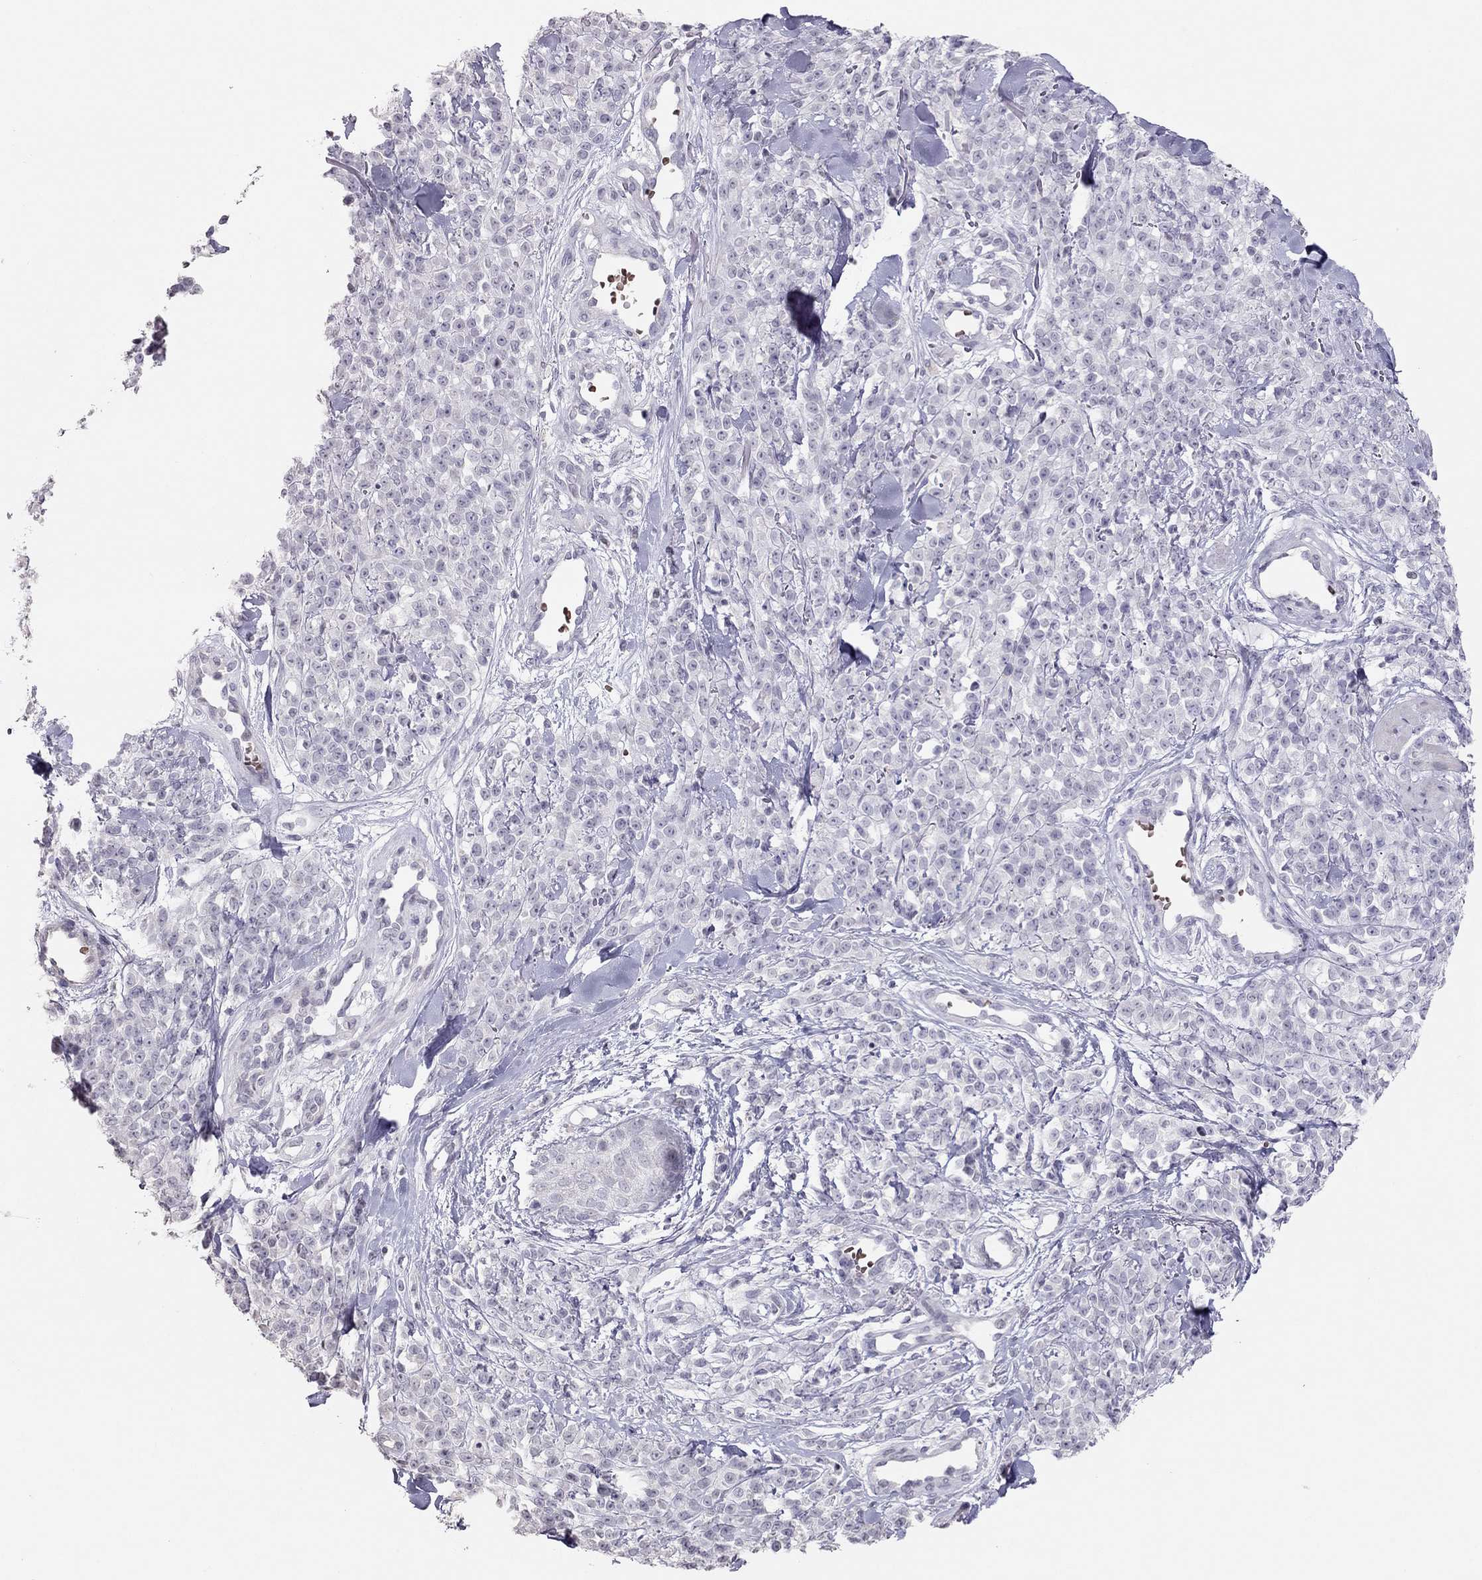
{"staining": {"intensity": "negative", "quantity": "none", "location": "none"}, "tissue": "melanoma", "cell_type": "Tumor cells", "image_type": "cancer", "snomed": [{"axis": "morphology", "description": "Malignant melanoma, NOS"}, {"axis": "topography", "description": "Skin"}, {"axis": "topography", "description": "Skin of trunk"}], "caption": "This is a histopathology image of IHC staining of melanoma, which shows no positivity in tumor cells. The staining was performed using DAB (3,3'-diaminobenzidine) to visualize the protein expression in brown, while the nuclei were stained in blue with hematoxylin (Magnification: 20x).", "gene": "TSHB", "patient": {"sex": "male", "age": 74}}